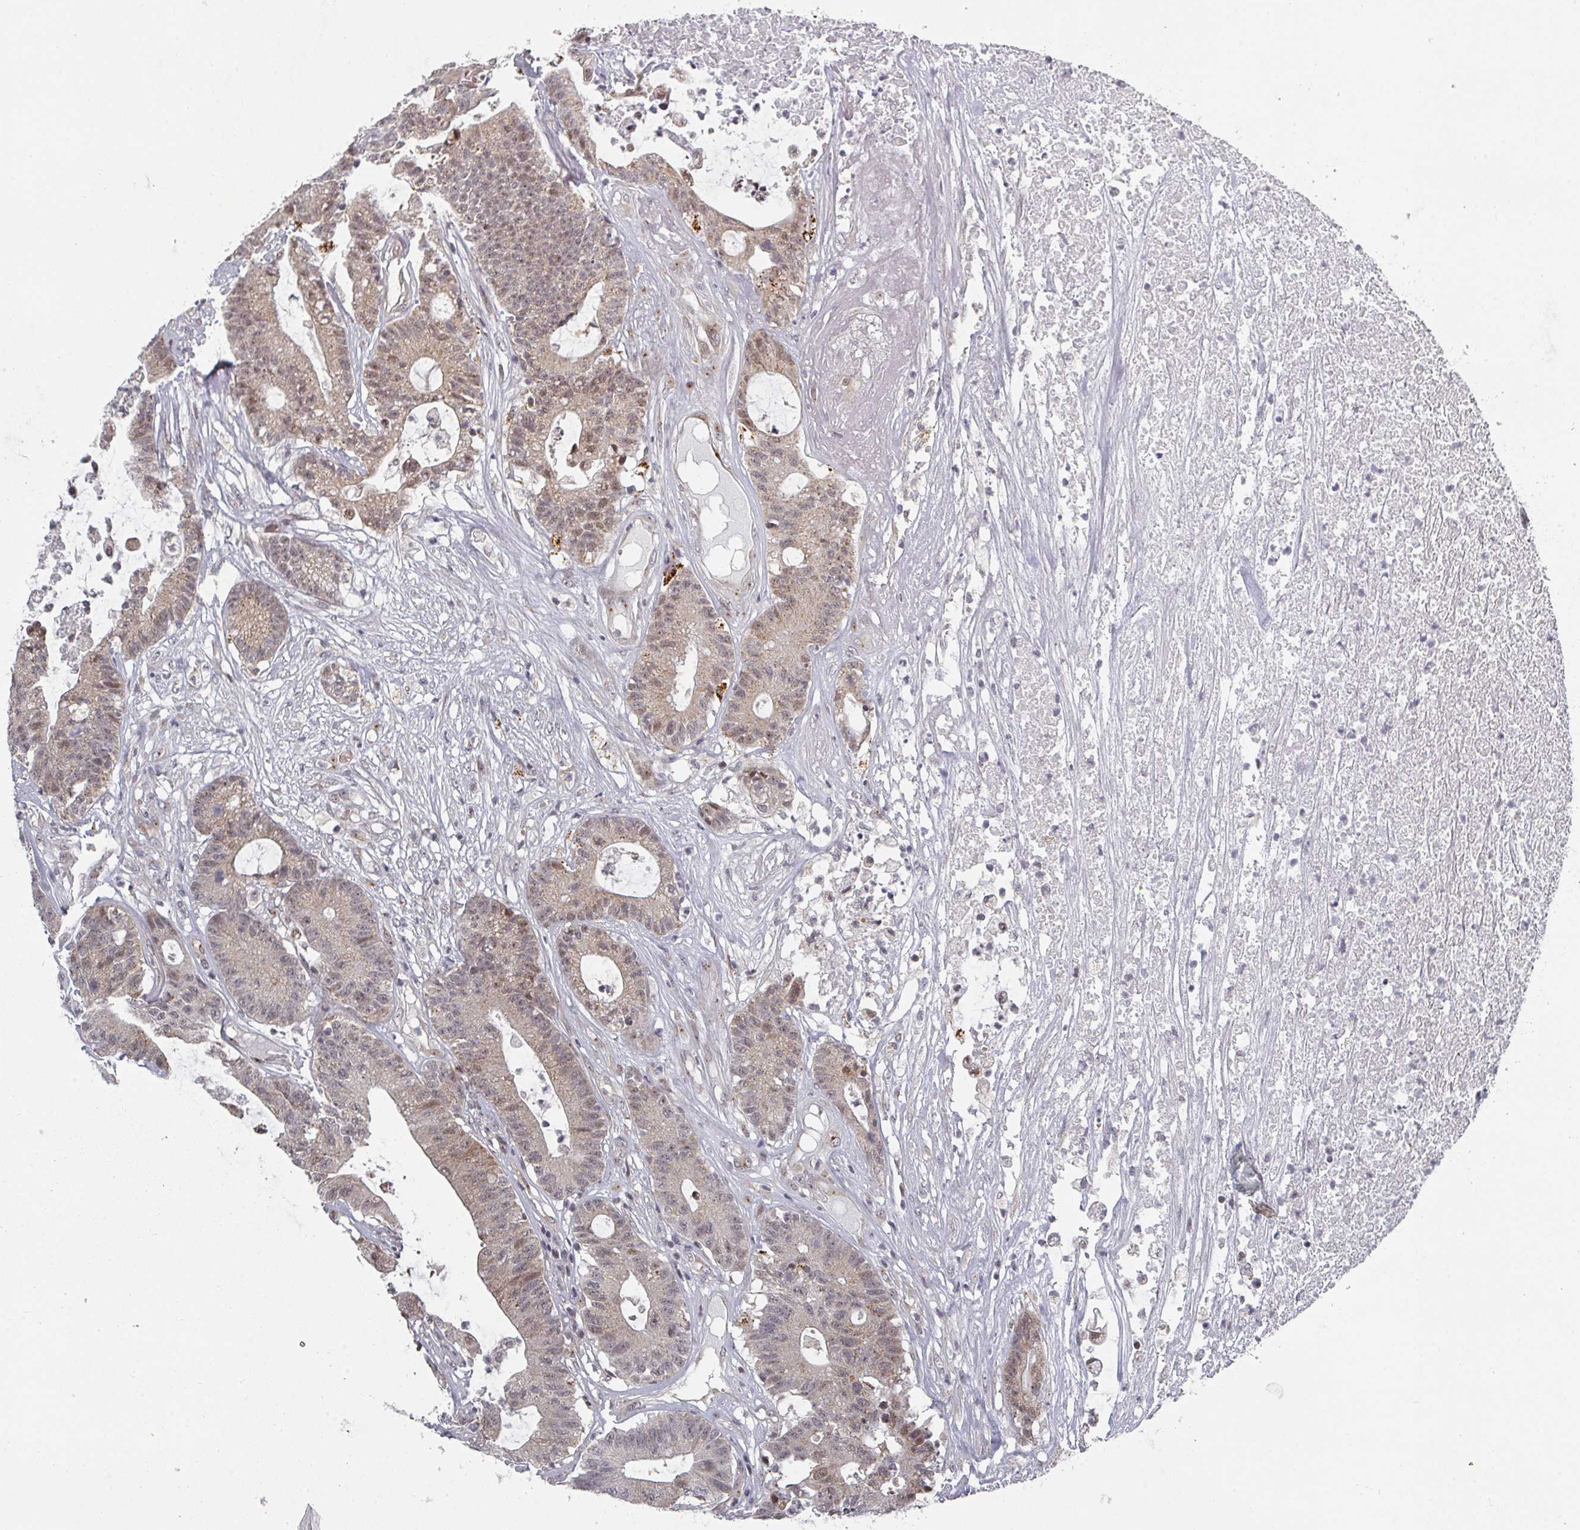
{"staining": {"intensity": "weak", "quantity": ">75%", "location": "cytoplasmic/membranous,nuclear"}, "tissue": "colorectal cancer", "cell_type": "Tumor cells", "image_type": "cancer", "snomed": [{"axis": "morphology", "description": "Adenocarcinoma, NOS"}, {"axis": "topography", "description": "Colon"}], "caption": "Adenocarcinoma (colorectal) was stained to show a protein in brown. There is low levels of weak cytoplasmic/membranous and nuclear positivity in approximately >75% of tumor cells.", "gene": "KIF1C", "patient": {"sex": "female", "age": 84}}